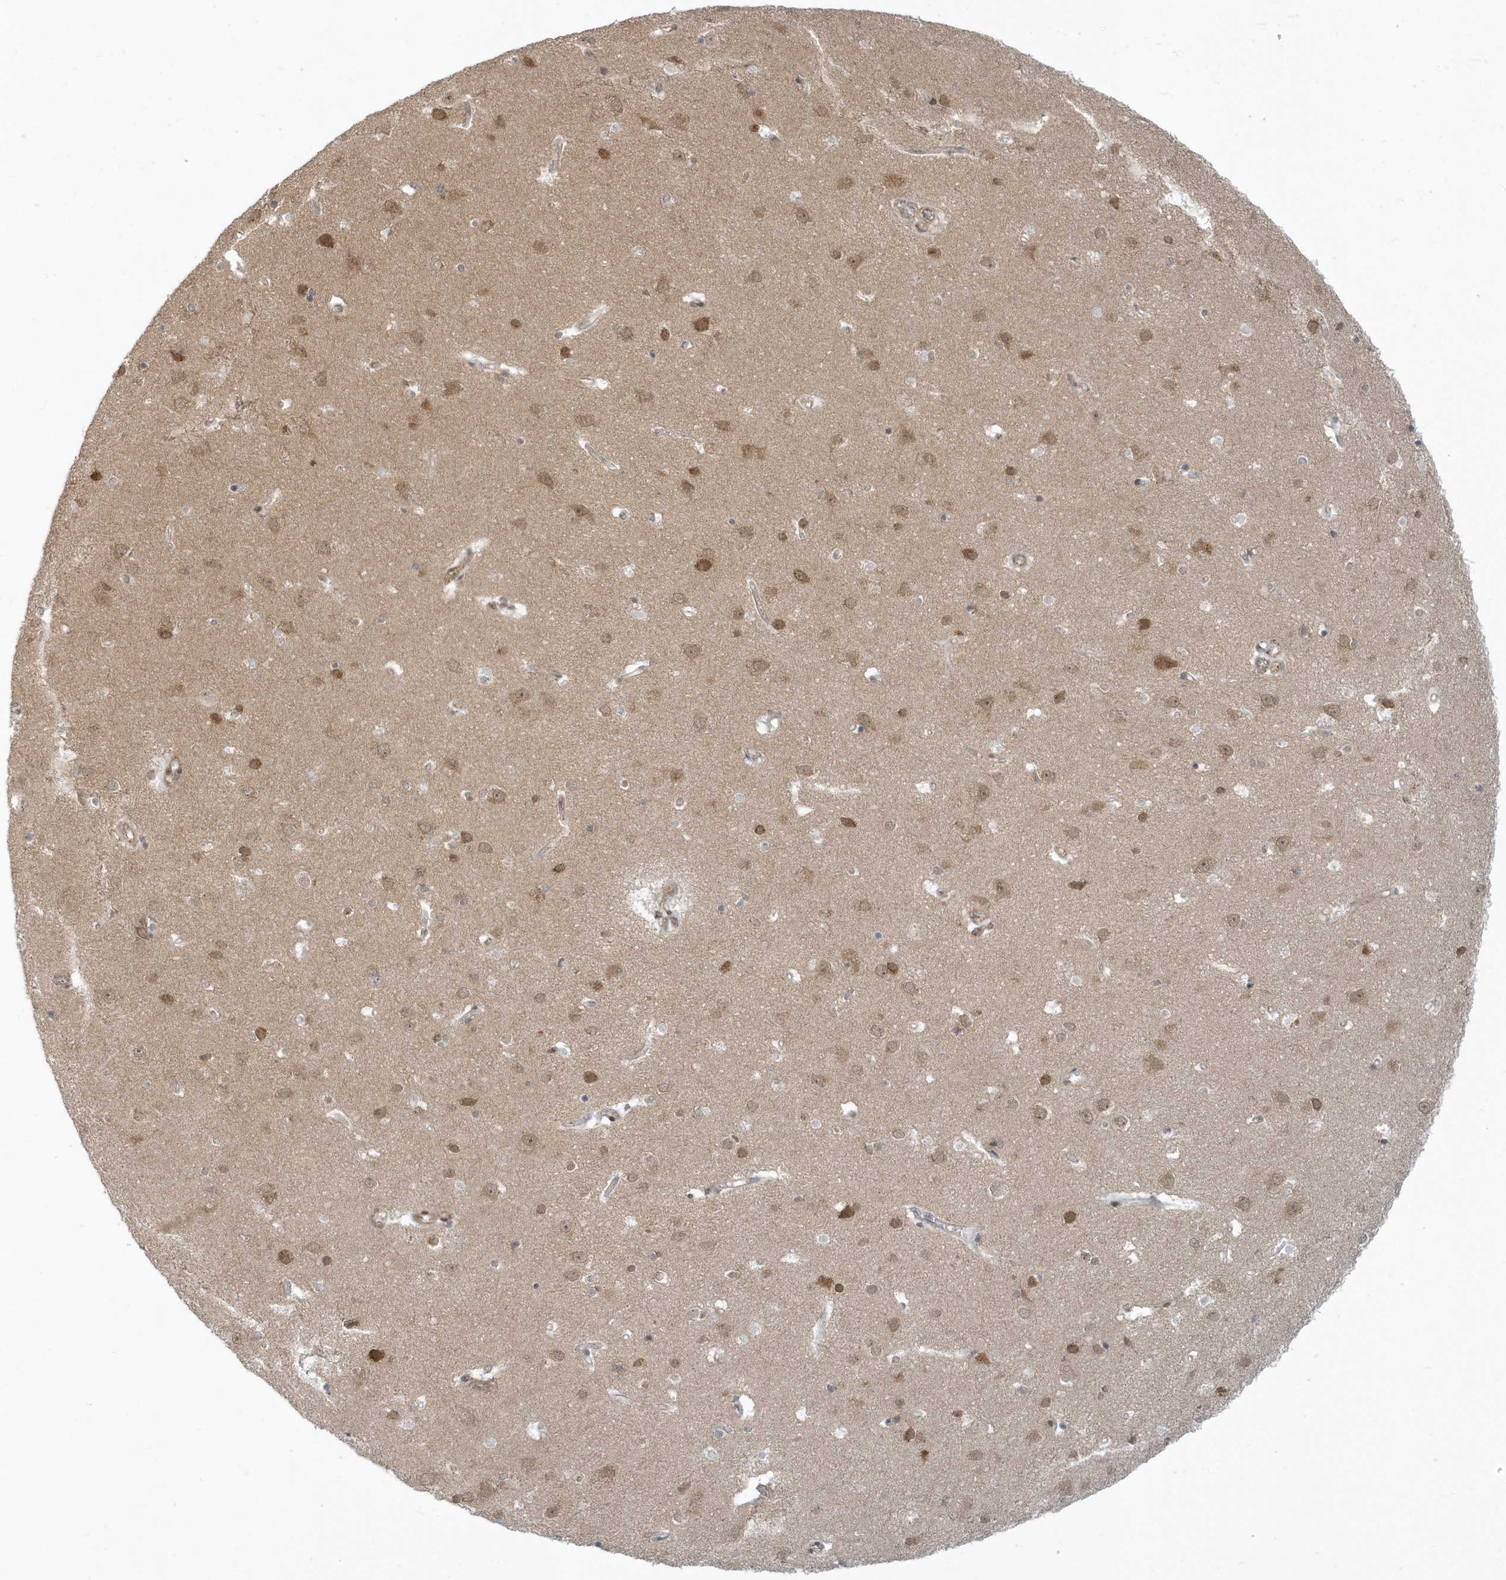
{"staining": {"intensity": "weak", "quantity": "25%-75%", "location": "cytoplasmic/membranous"}, "tissue": "cerebral cortex", "cell_type": "Endothelial cells", "image_type": "normal", "snomed": [{"axis": "morphology", "description": "Normal tissue, NOS"}, {"axis": "topography", "description": "Cerebral cortex"}], "caption": "The histopathology image exhibits immunohistochemical staining of benign cerebral cortex. There is weak cytoplasmic/membranous expression is appreciated in about 25%-75% of endothelial cells.", "gene": "USP53", "patient": {"sex": "male", "age": 54}}